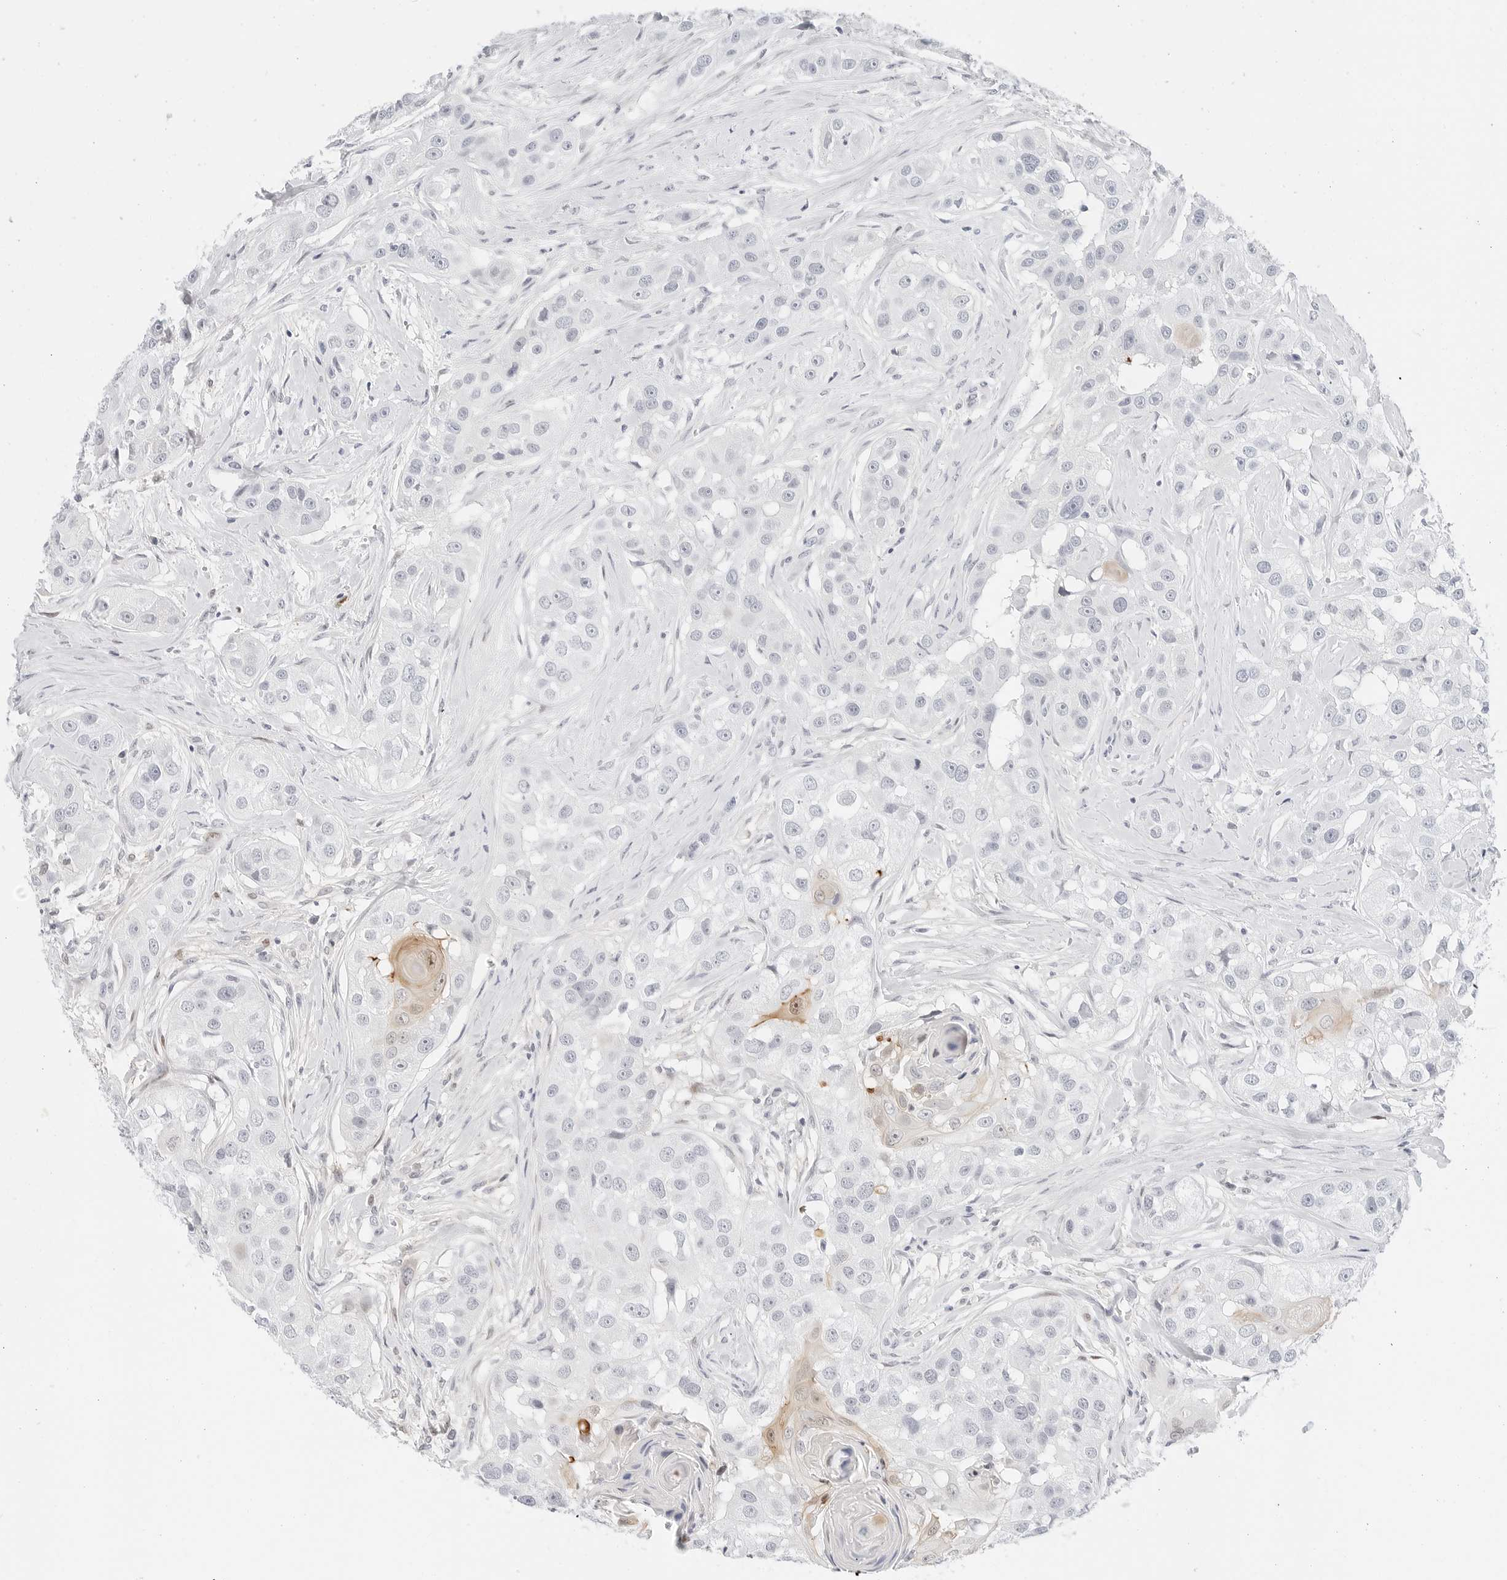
{"staining": {"intensity": "weak", "quantity": "<25%", "location": "cytoplasmic/membranous,nuclear"}, "tissue": "head and neck cancer", "cell_type": "Tumor cells", "image_type": "cancer", "snomed": [{"axis": "morphology", "description": "Normal tissue, NOS"}, {"axis": "morphology", "description": "Squamous cell carcinoma, NOS"}, {"axis": "topography", "description": "Skeletal muscle"}, {"axis": "topography", "description": "Head-Neck"}], "caption": "Histopathology image shows no protein staining in tumor cells of head and neck squamous cell carcinoma tissue.", "gene": "SPIDR", "patient": {"sex": "male", "age": 51}}